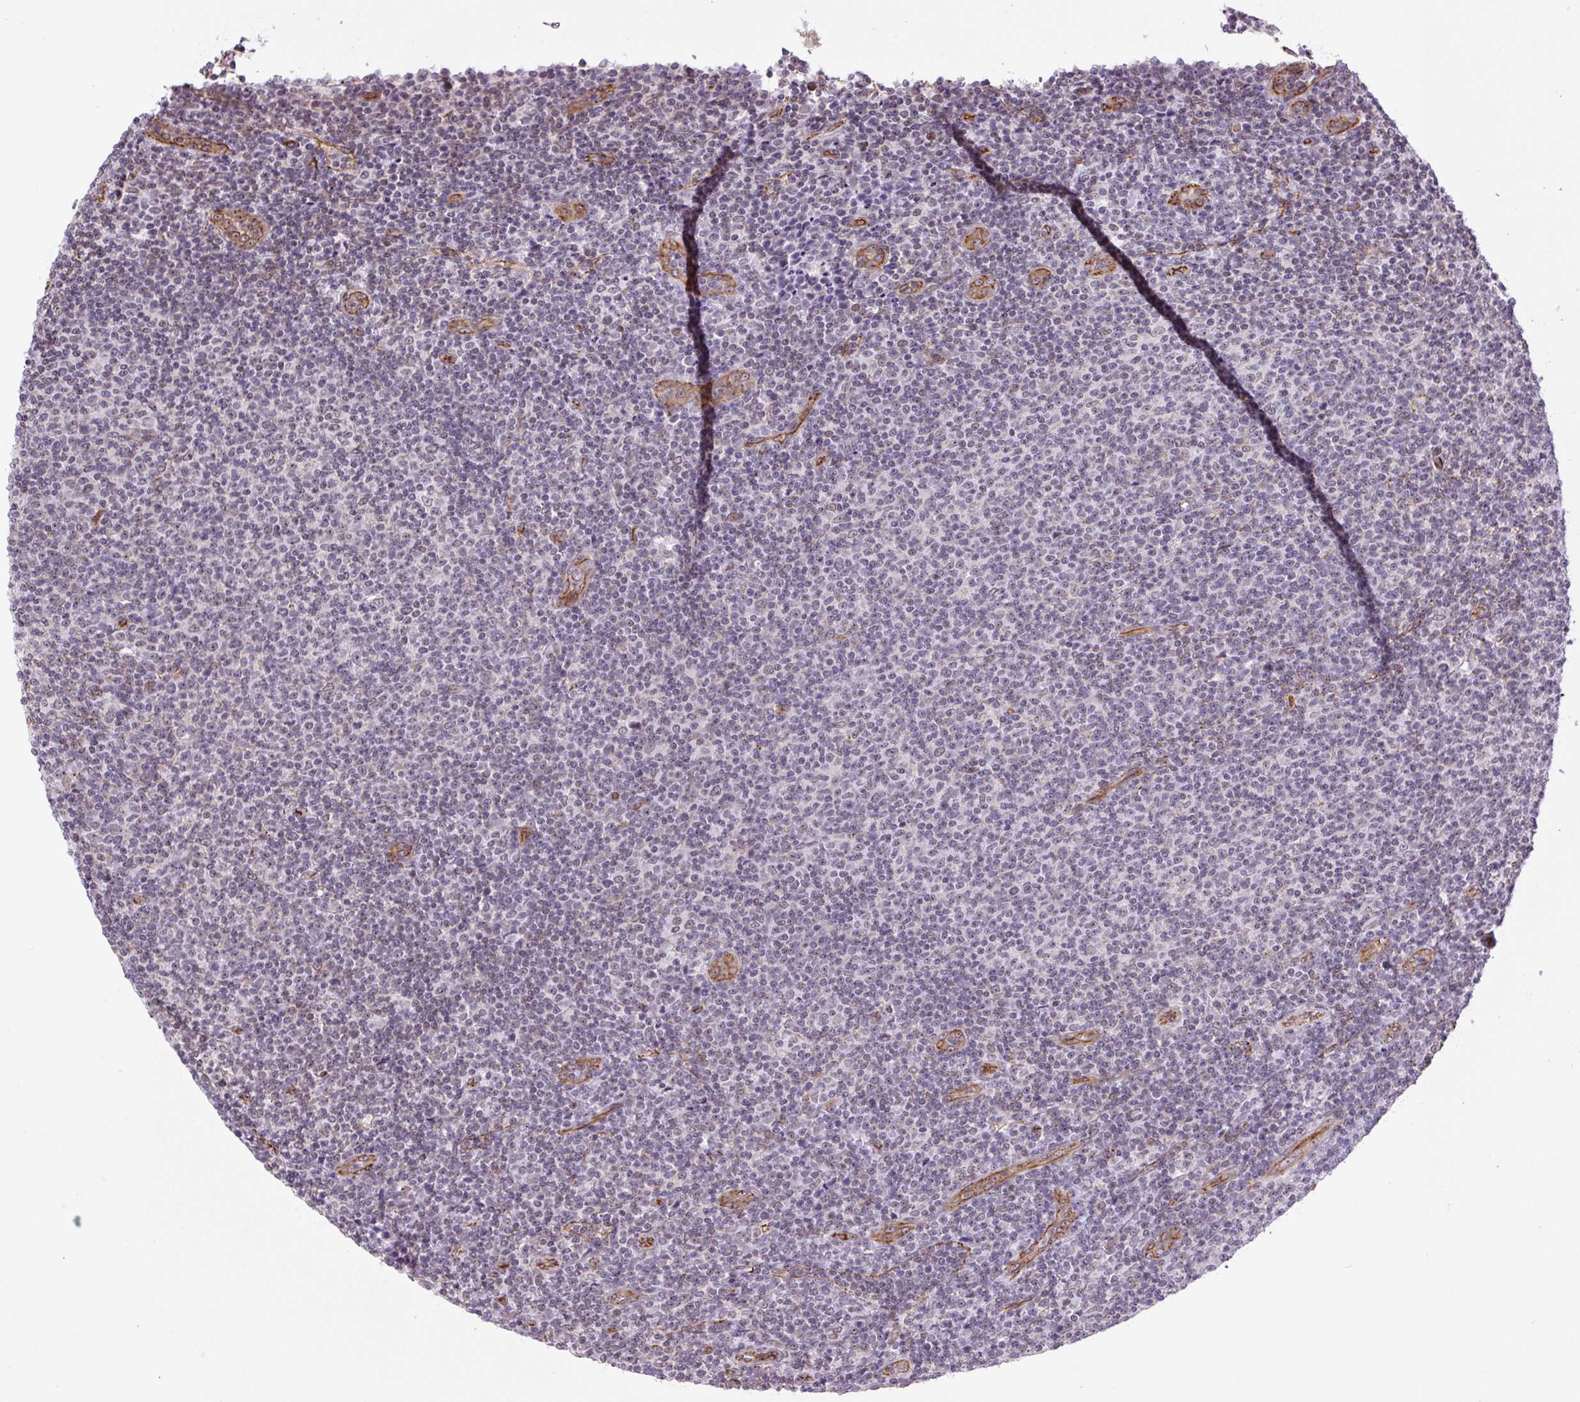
{"staining": {"intensity": "negative", "quantity": "none", "location": "none"}, "tissue": "lymphoma", "cell_type": "Tumor cells", "image_type": "cancer", "snomed": [{"axis": "morphology", "description": "Malignant lymphoma, non-Hodgkin's type, Low grade"}, {"axis": "topography", "description": "Lymph node"}], "caption": "This is an IHC photomicrograph of lymphoma. There is no expression in tumor cells.", "gene": "MYO5C", "patient": {"sex": "male", "age": 66}}